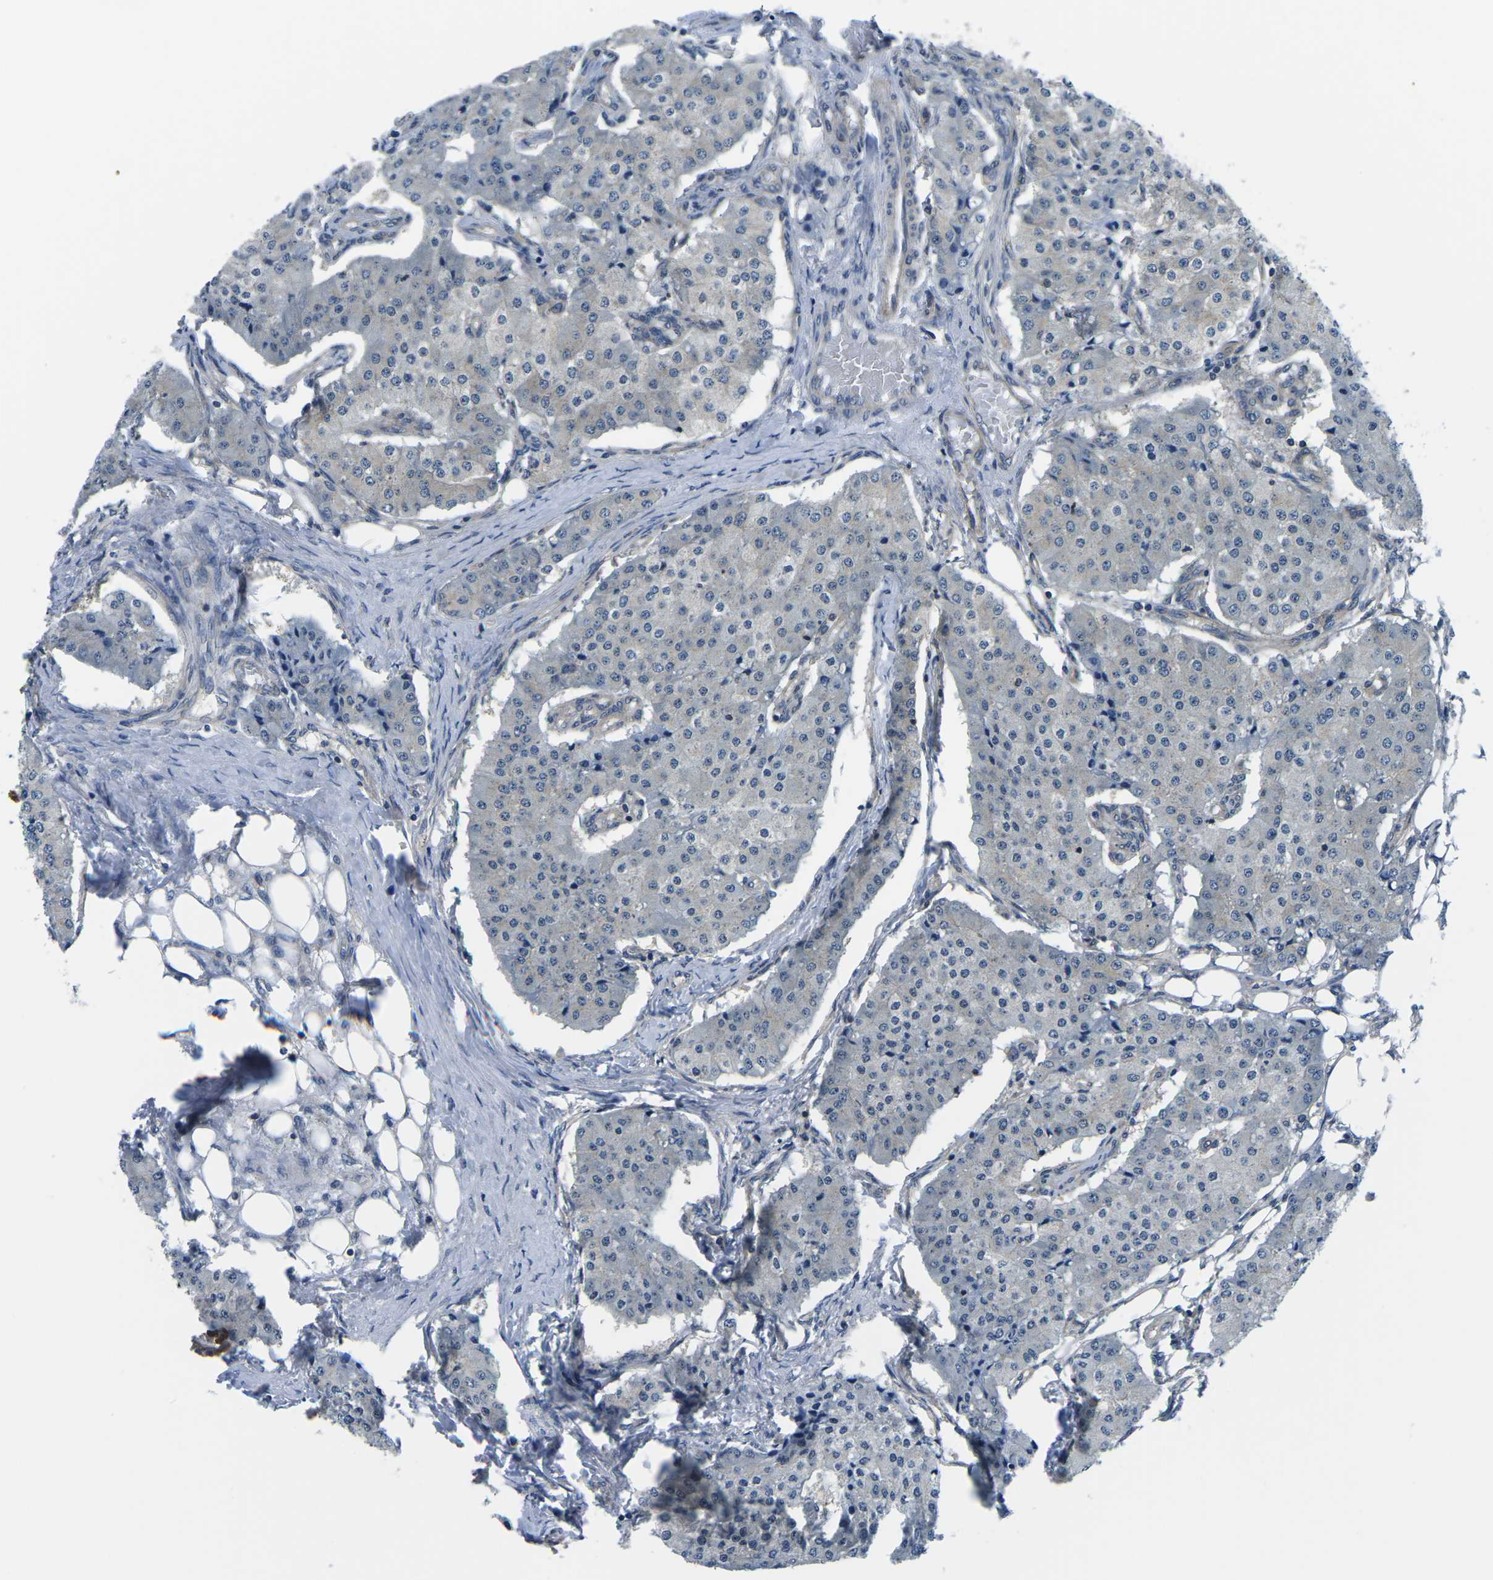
{"staining": {"intensity": "negative", "quantity": "none", "location": "none"}, "tissue": "carcinoid", "cell_type": "Tumor cells", "image_type": "cancer", "snomed": [{"axis": "morphology", "description": "Carcinoid, malignant, NOS"}, {"axis": "topography", "description": "Colon"}], "caption": "There is no significant staining in tumor cells of malignant carcinoid.", "gene": "GSK3B", "patient": {"sex": "female", "age": 52}}